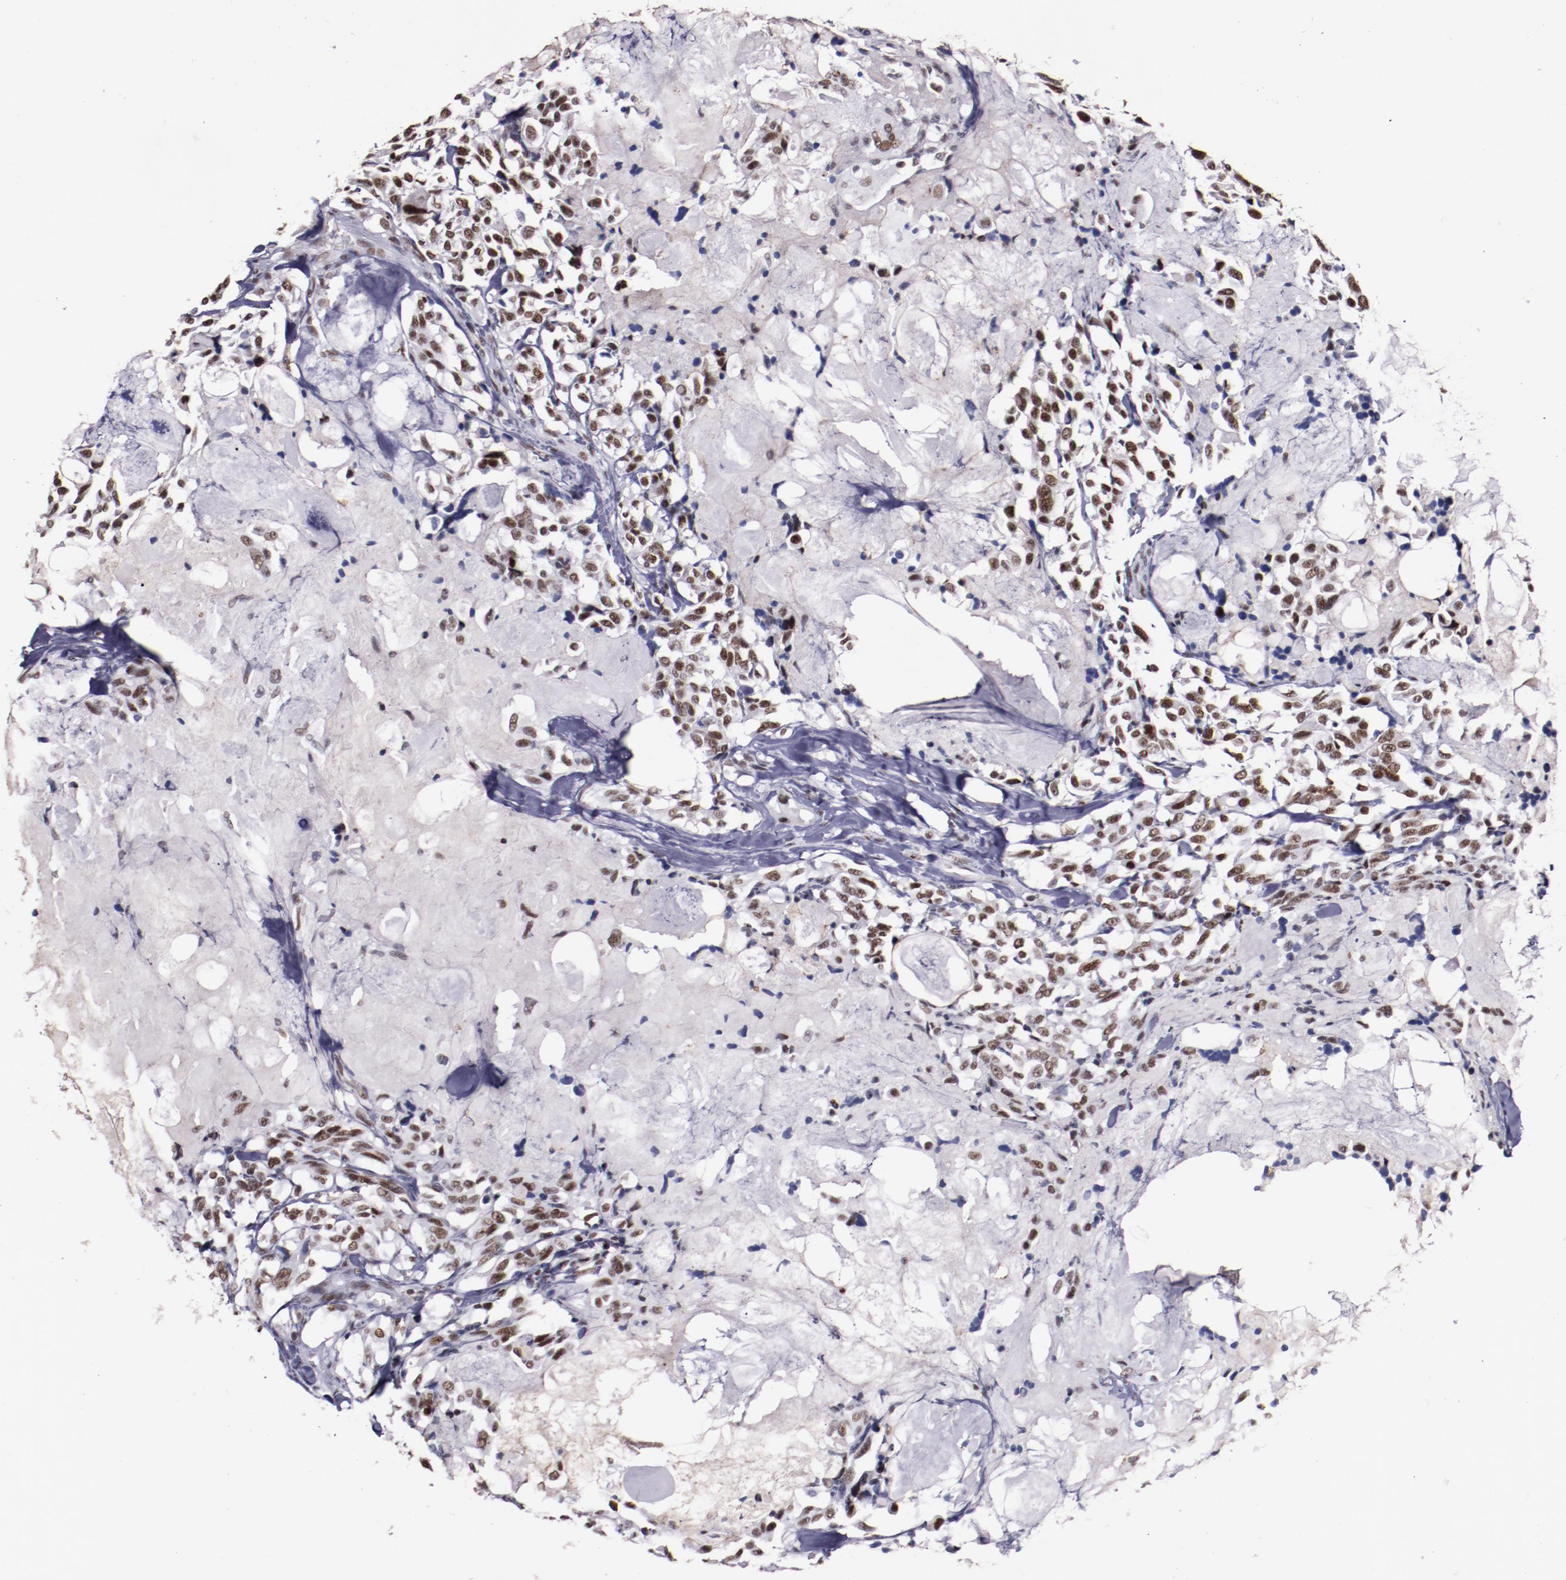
{"staining": {"intensity": "moderate", "quantity": ">75%", "location": "nuclear"}, "tissue": "thyroid cancer", "cell_type": "Tumor cells", "image_type": "cancer", "snomed": [{"axis": "morphology", "description": "Carcinoma, NOS"}, {"axis": "morphology", "description": "Carcinoid, malignant, NOS"}, {"axis": "topography", "description": "Thyroid gland"}], "caption": "This is a micrograph of IHC staining of thyroid cancer, which shows moderate staining in the nuclear of tumor cells.", "gene": "PPP4R3A", "patient": {"sex": "male", "age": 33}}